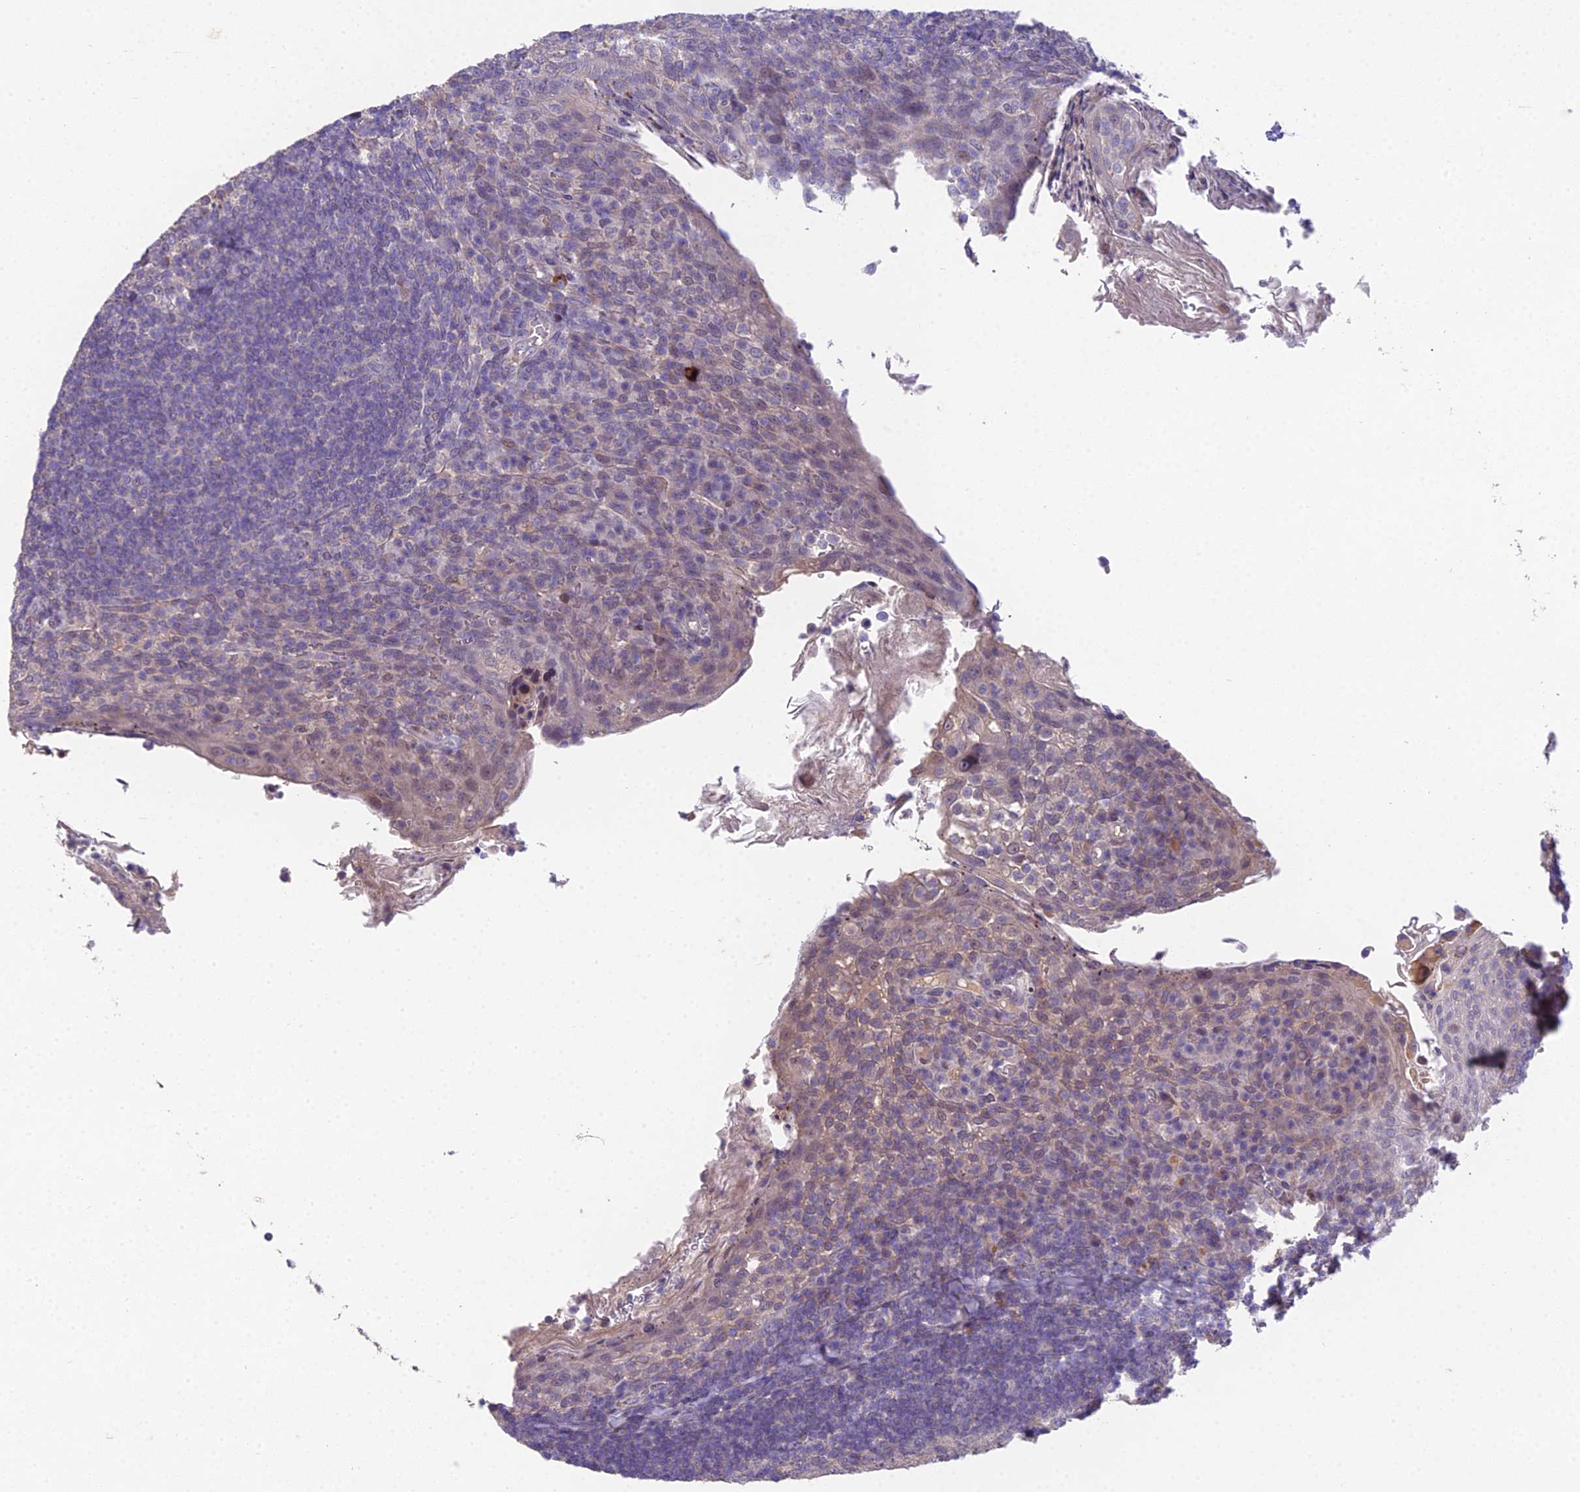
{"staining": {"intensity": "weak", "quantity": "<25%", "location": "cytoplasmic/membranous,nuclear"}, "tissue": "tonsil", "cell_type": "Germinal center cells", "image_type": "normal", "snomed": [{"axis": "morphology", "description": "Normal tissue, NOS"}, {"axis": "topography", "description": "Tonsil"}], "caption": "The photomicrograph demonstrates no significant positivity in germinal center cells of tonsil. (Immunohistochemistry, brightfield microscopy, high magnification).", "gene": "PUS10", "patient": {"sex": "female", "age": 10}}